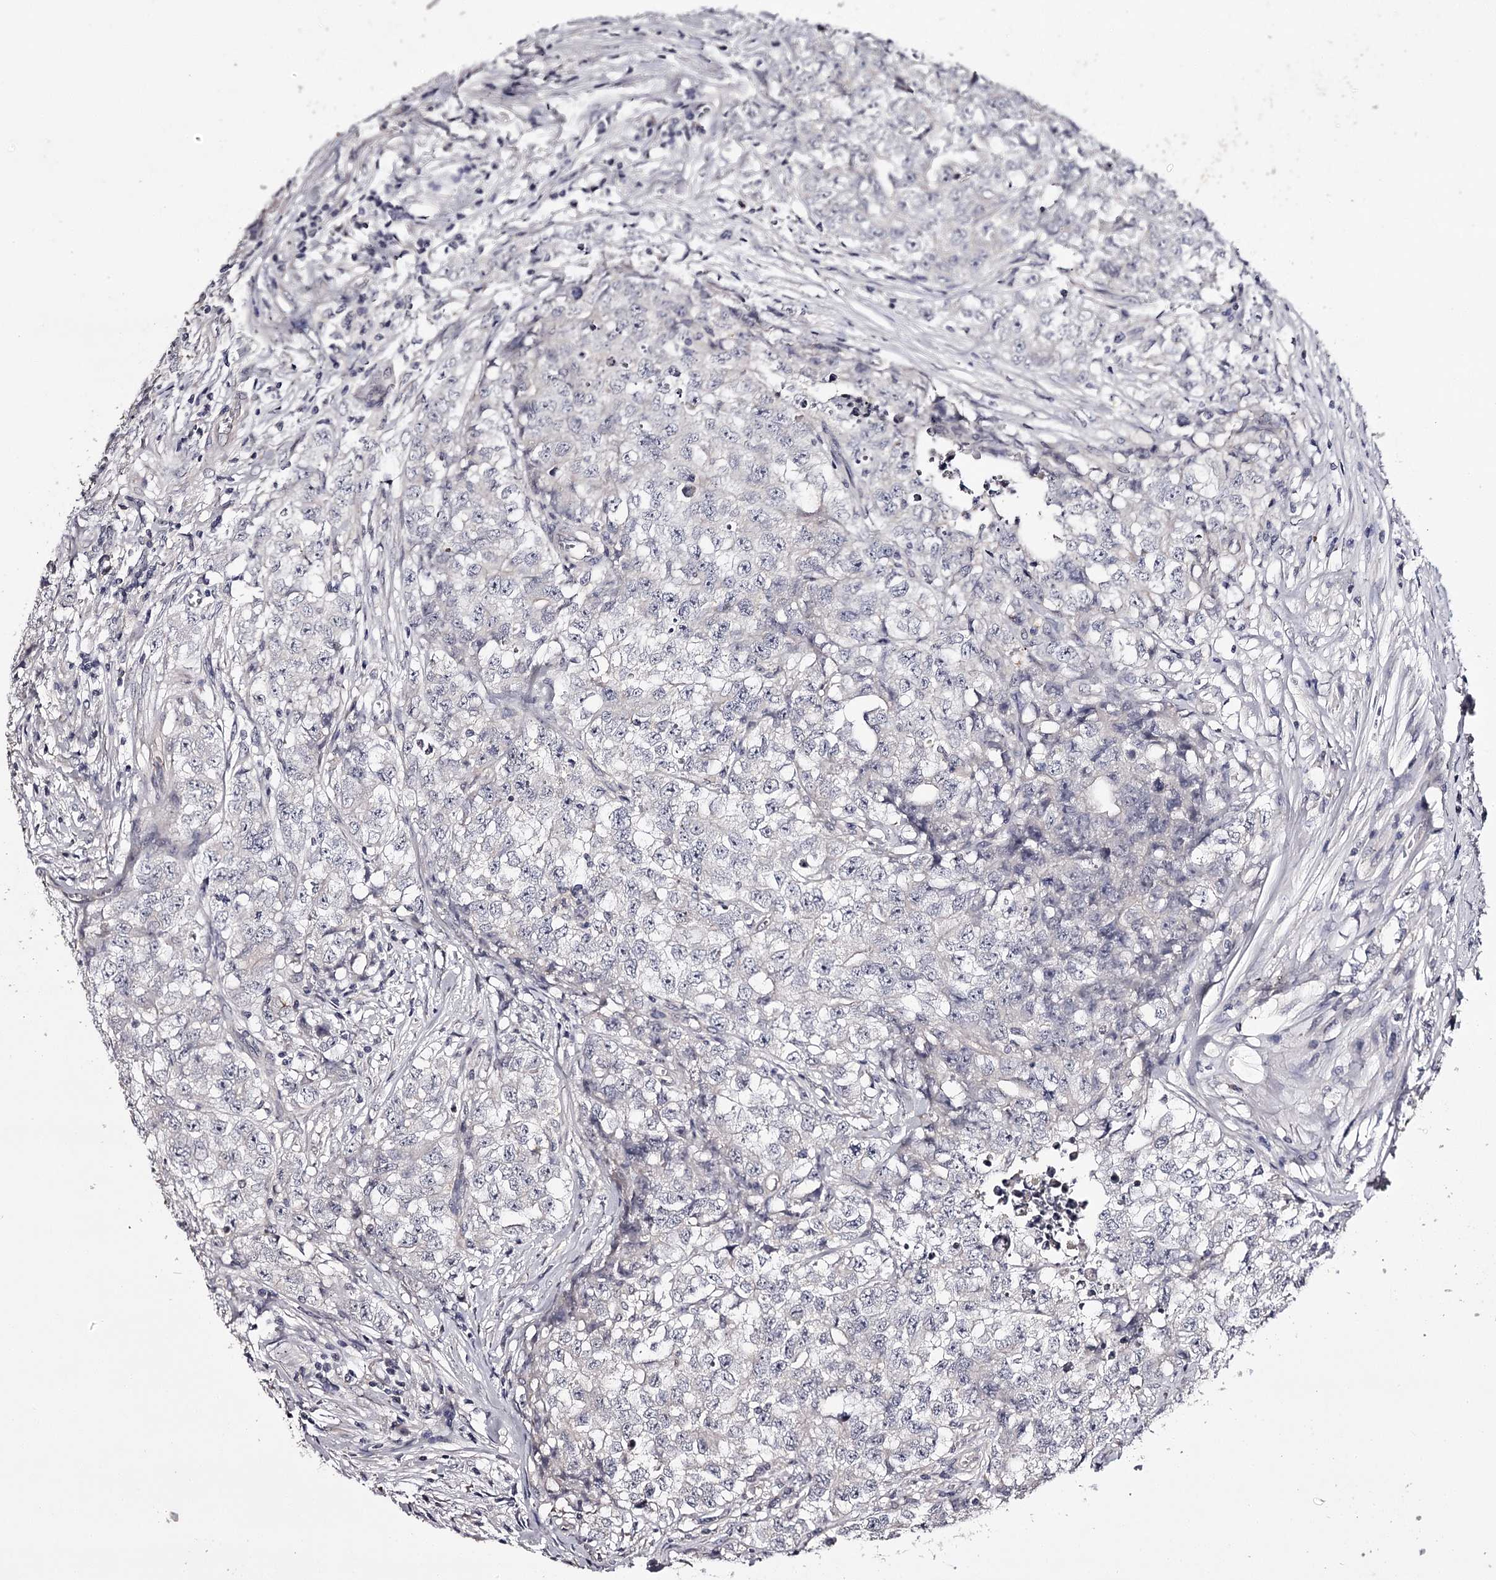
{"staining": {"intensity": "negative", "quantity": "none", "location": "none"}, "tissue": "testis cancer", "cell_type": "Tumor cells", "image_type": "cancer", "snomed": [{"axis": "morphology", "description": "Seminoma, NOS"}, {"axis": "morphology", "description": "Carcinoma, Embryonal, NOS"}, {"axis": "topography", "description": "Testis"}], "caption": "The micrograph reveals no staining of tumor cells in testis seminoma.", "gene": "PRM2", "patient": {"sex": "male", "age": 43}}